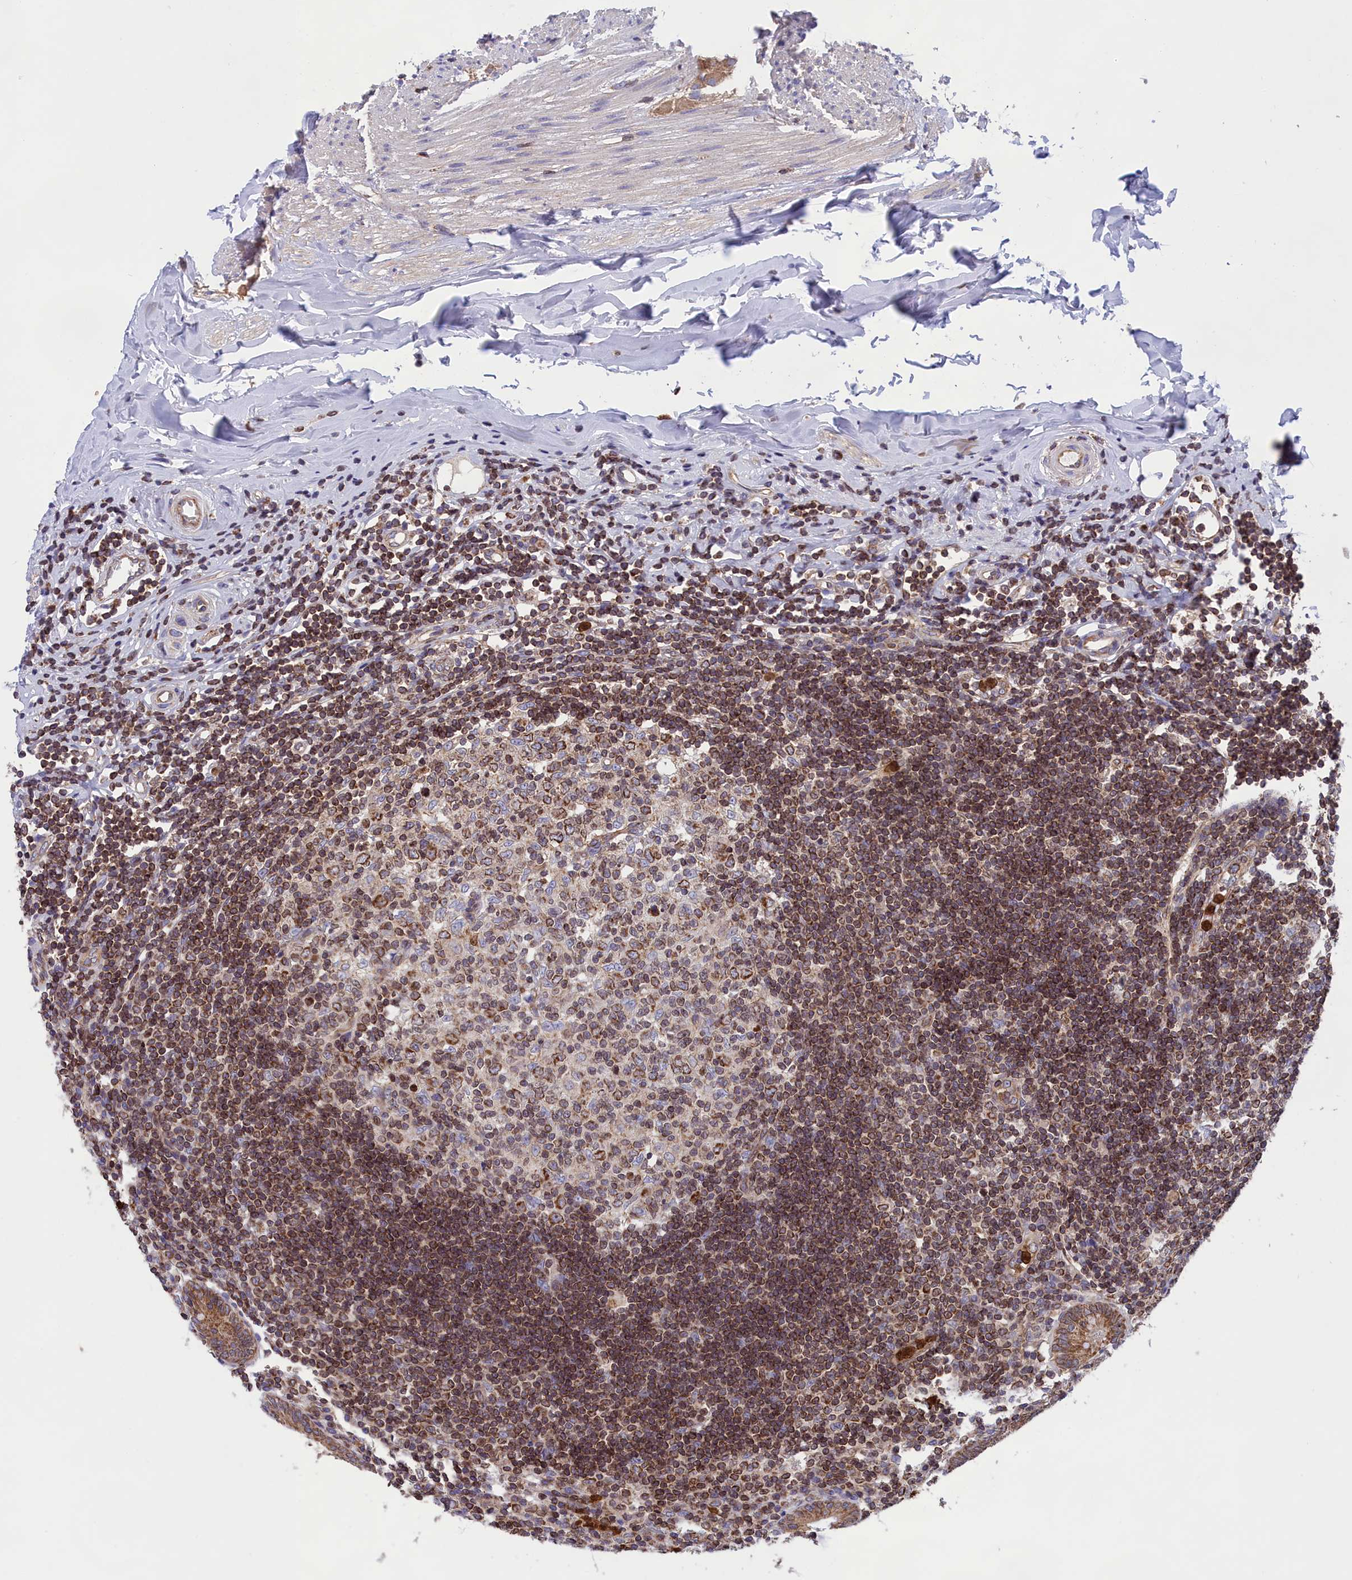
{"staining": {"intensity": "moderate", "quantity": ">75%", "location": "cytoplasmic/membranous"}, "tissue": "appendix", "cell_type": "Glandular cells", "image_type": "normal", "snomed": [{"axis": "morphology", "description": "Normal tissue, NOS"}, {"axis": "topography", "description": "Appendix"}], "caption": "Immunohistochemistry (IHC) micrograph of unremarkable appendix stained for a protein (brown), which reveals medium levels of moderate cytoplasmic/membranous expression in approximately >75% of glandular cells.", "gene": "PKHD1L1", "patient": {"sex": "female", "age": 54}}